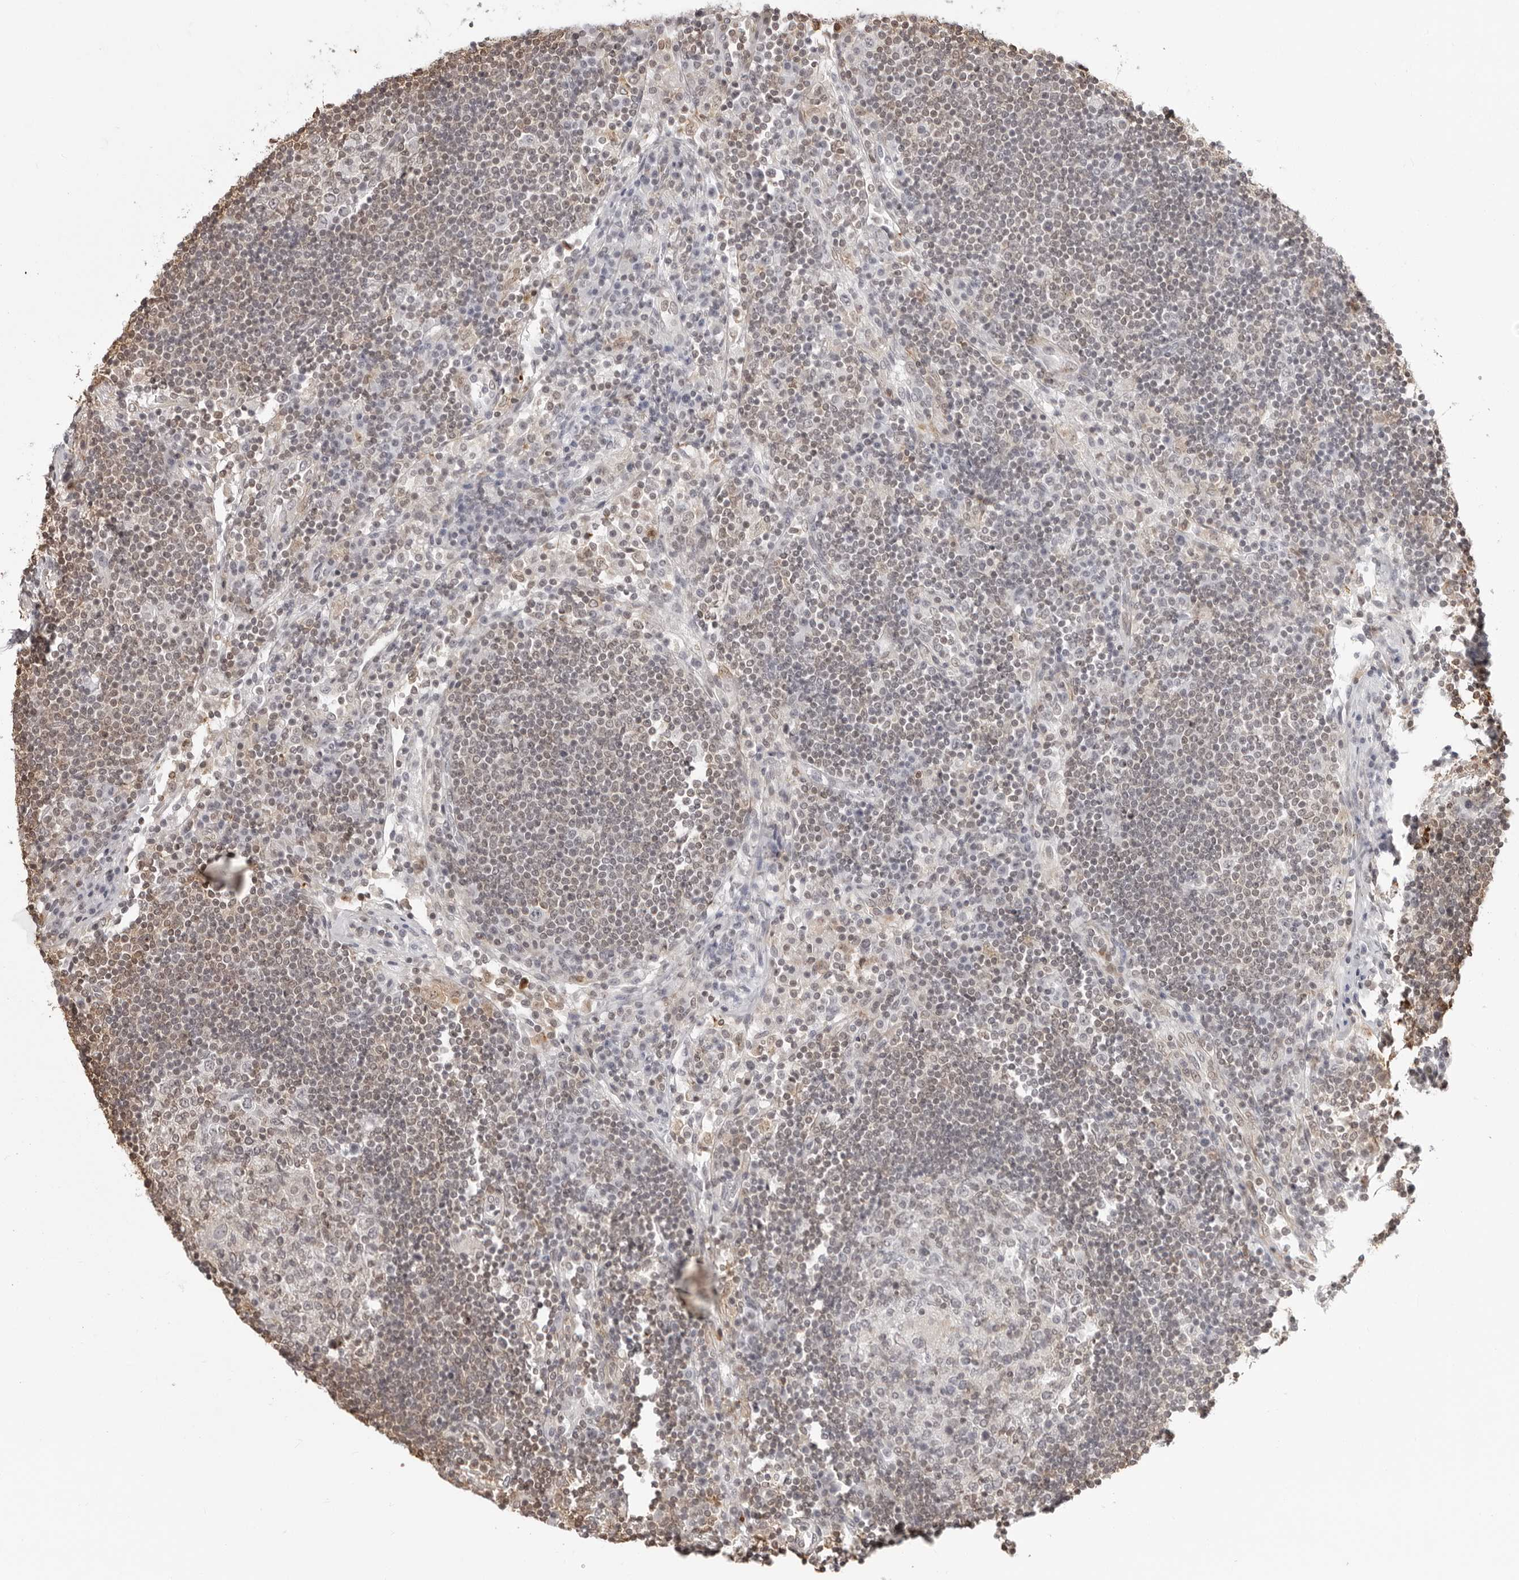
{"staining": {"intensity": "negative", "quantity": "none", "location": "none"}, "tissue": "lymph node", "cell_type": "Germinal center cells", "image_type": "normal", "snomed": [{"axis": "morphology", "description": "Normal tissue, NOS"}, {"axis": "topography", "description": "Lymph node"}], "caption": "This is an immunohistochemistry histopathology image of normal lymph node. There is no staining in germinal center cells.", "gene": "UNK", "patient": {"sex": "female", "age": 53}}